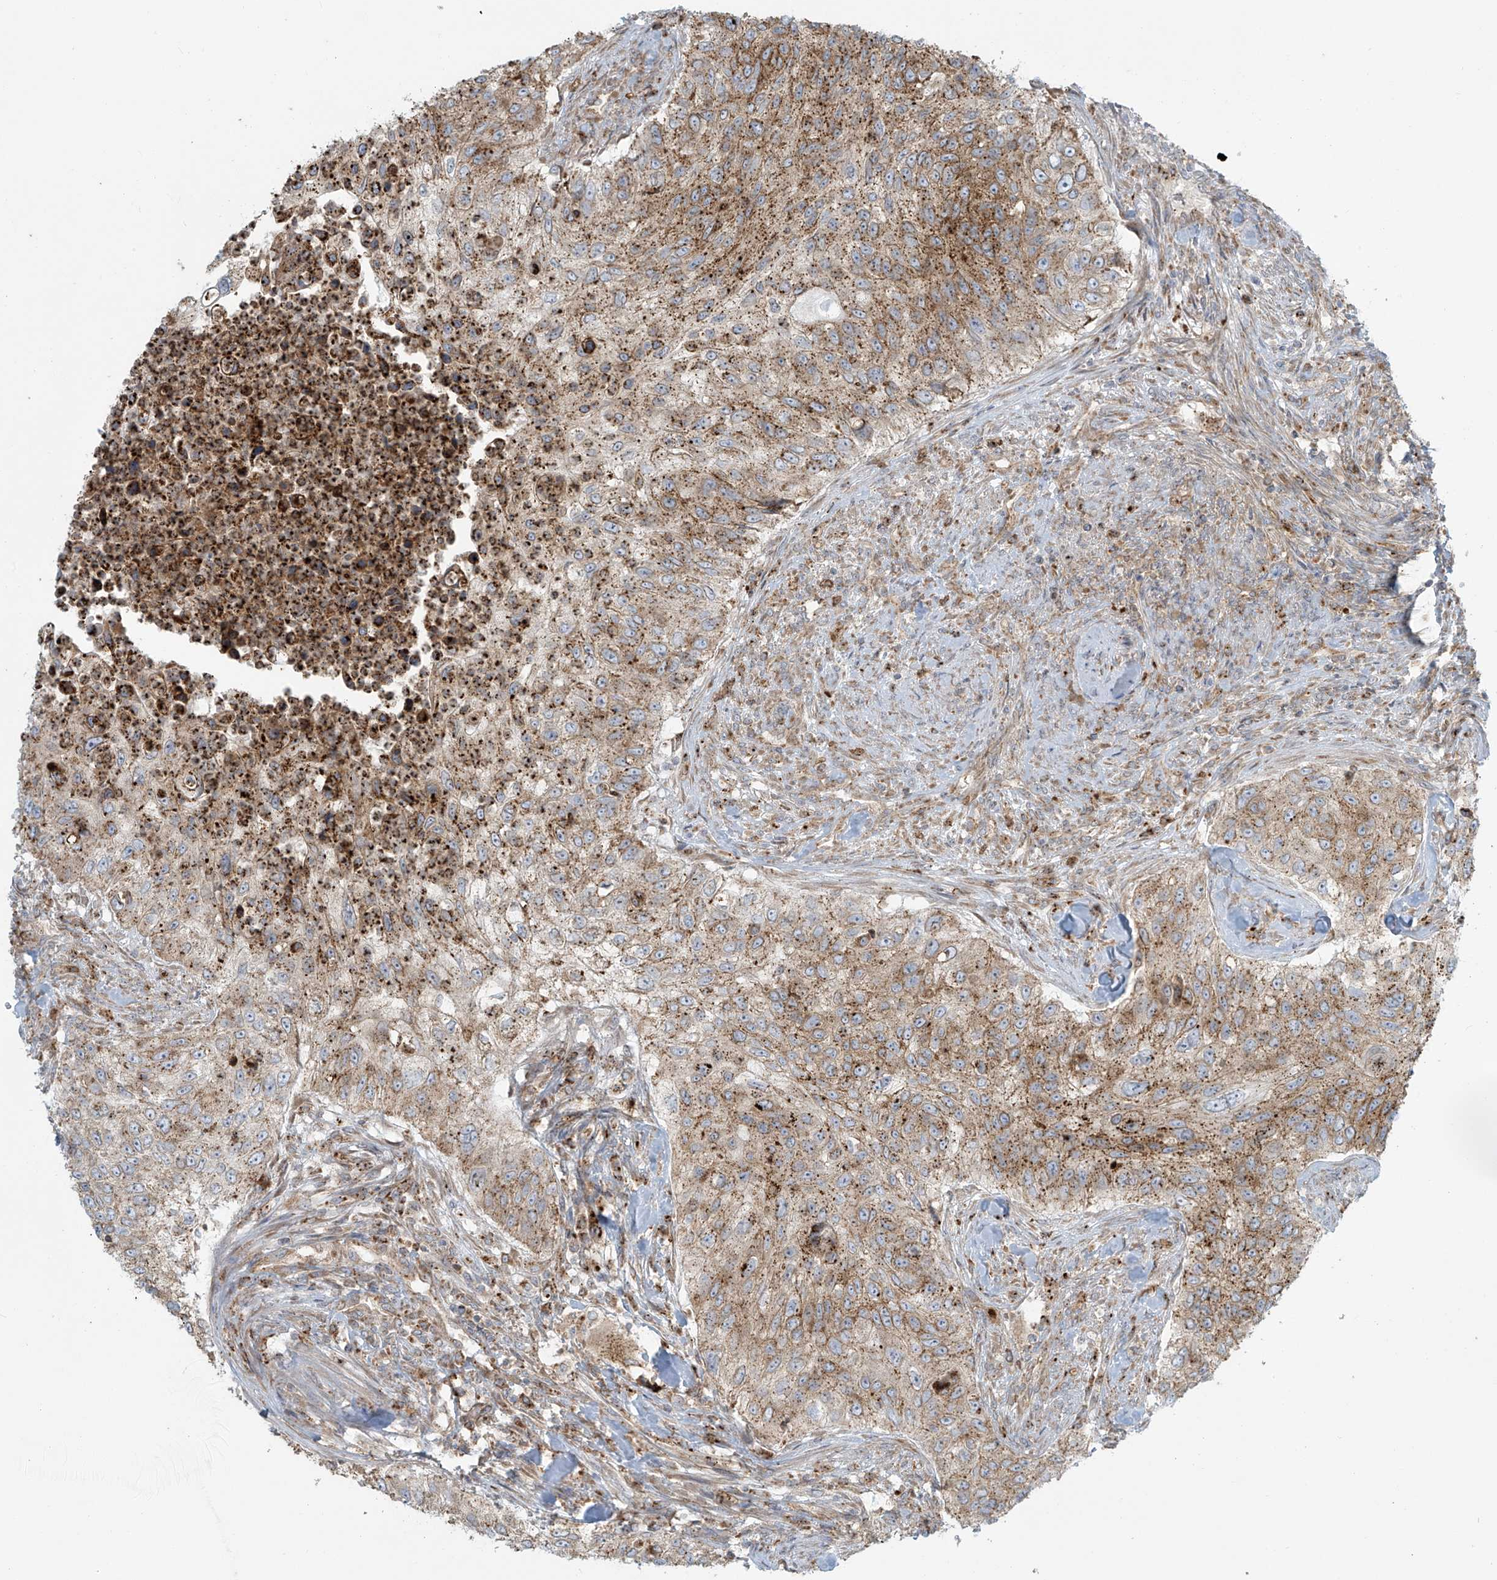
{"staining": {"intensity": "moderate", "quantity": ">75%", "location": "cytoplasmic/membranous"}, "tissue": "urothelial cancer", "cell_type": "Tumor cells", "image_type": "cancer", "snomed": [{"axis": "morphology", "description": "Urothelial carcinoma, High grade"}, {"axis": "topography", "description": "Urinary bladder"}], "caption": "Urothelial cancer stained for a protein reveals moderate cytoplasmic/membranous positivity in tumor cells.", "gene": "LZTS3", "patient": {"sex": "female", "age": 60}}